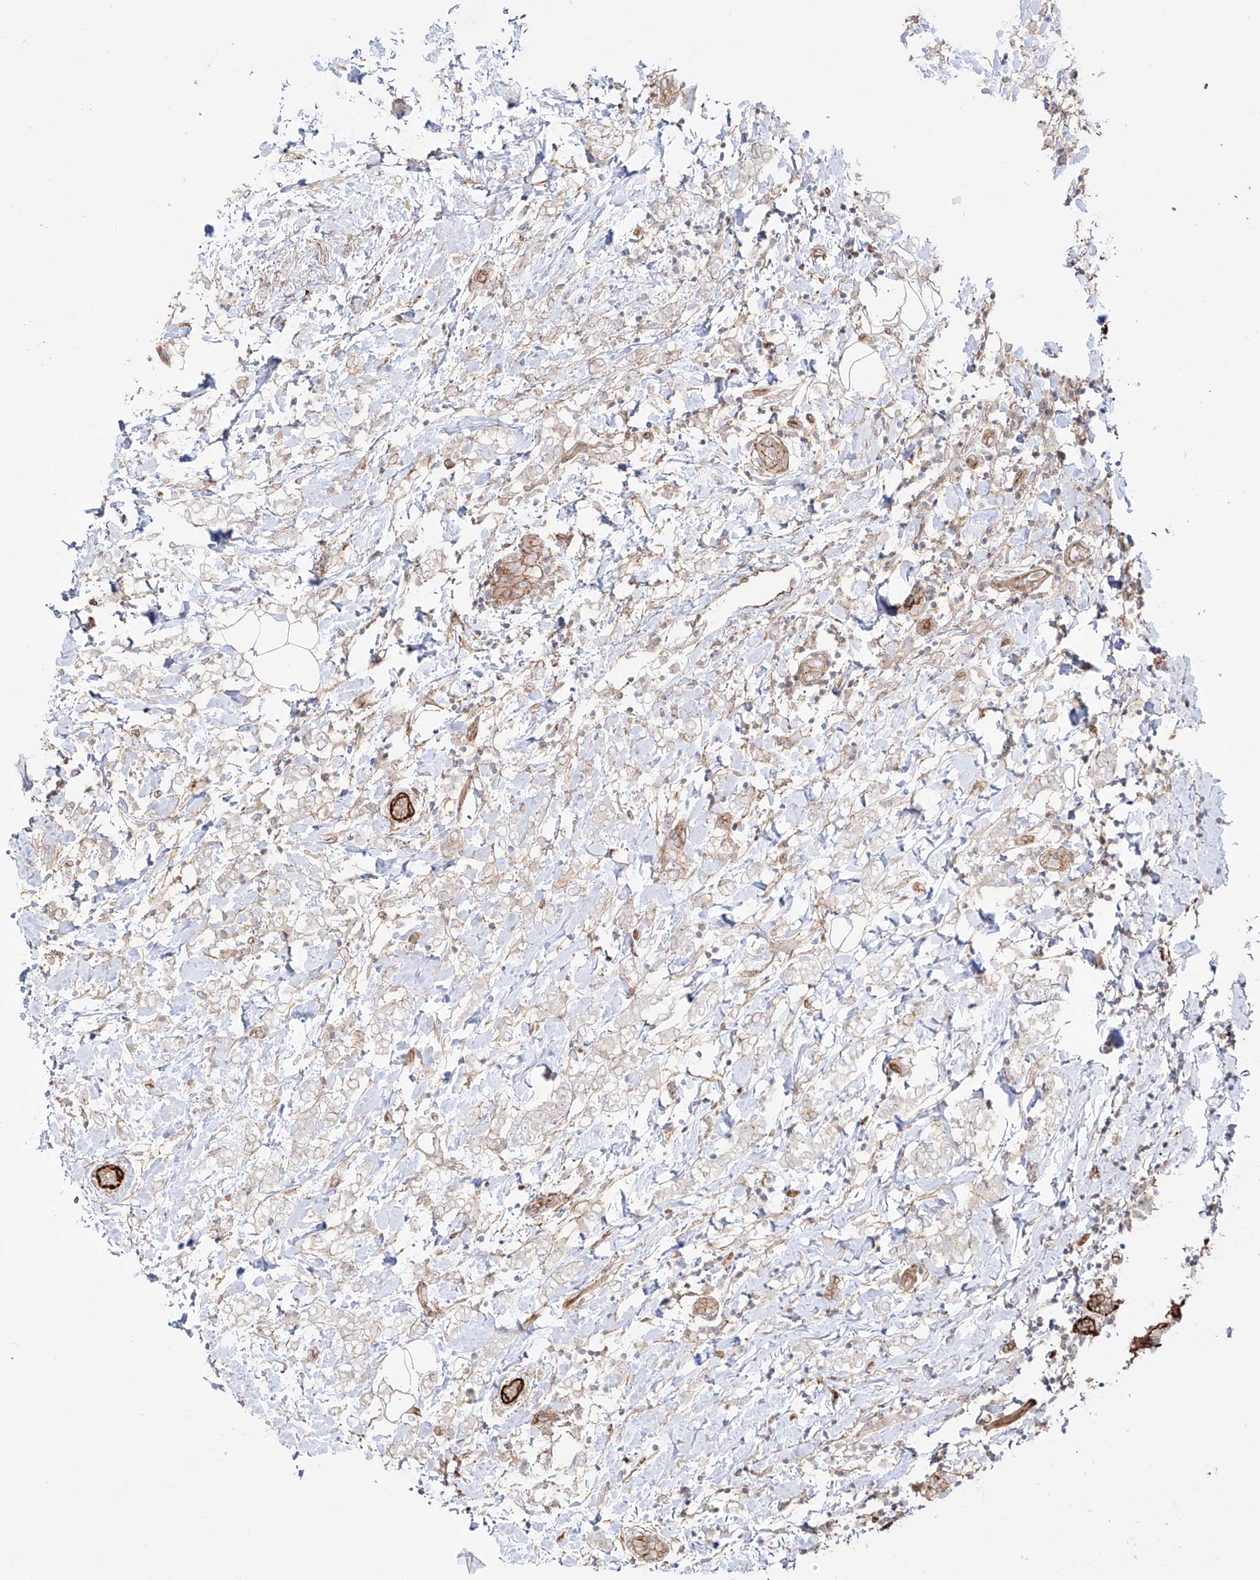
{"staining": {"intensity": "weak", "quantity": "<25%", "location": "cytoplasmic/membranous"}, "tissue": "breast cancer", "cell_type": "Tumor cells", "image_type": "cancer", "snomed": [{"axis": "morphology", "description": "Normal tissue, NOS"}, {"axis": "morphology", "description": "Lobular carcinoma"}, {"axis": "topography", "description": "Breast"}], "caption": "Immunohistochemical staining of human breast cancer reveals no significant positivity in tumor cells. Nuclei are stained in blue.", "gene": "ZNF180", "patient": {"sex": "female", "age": 47}}